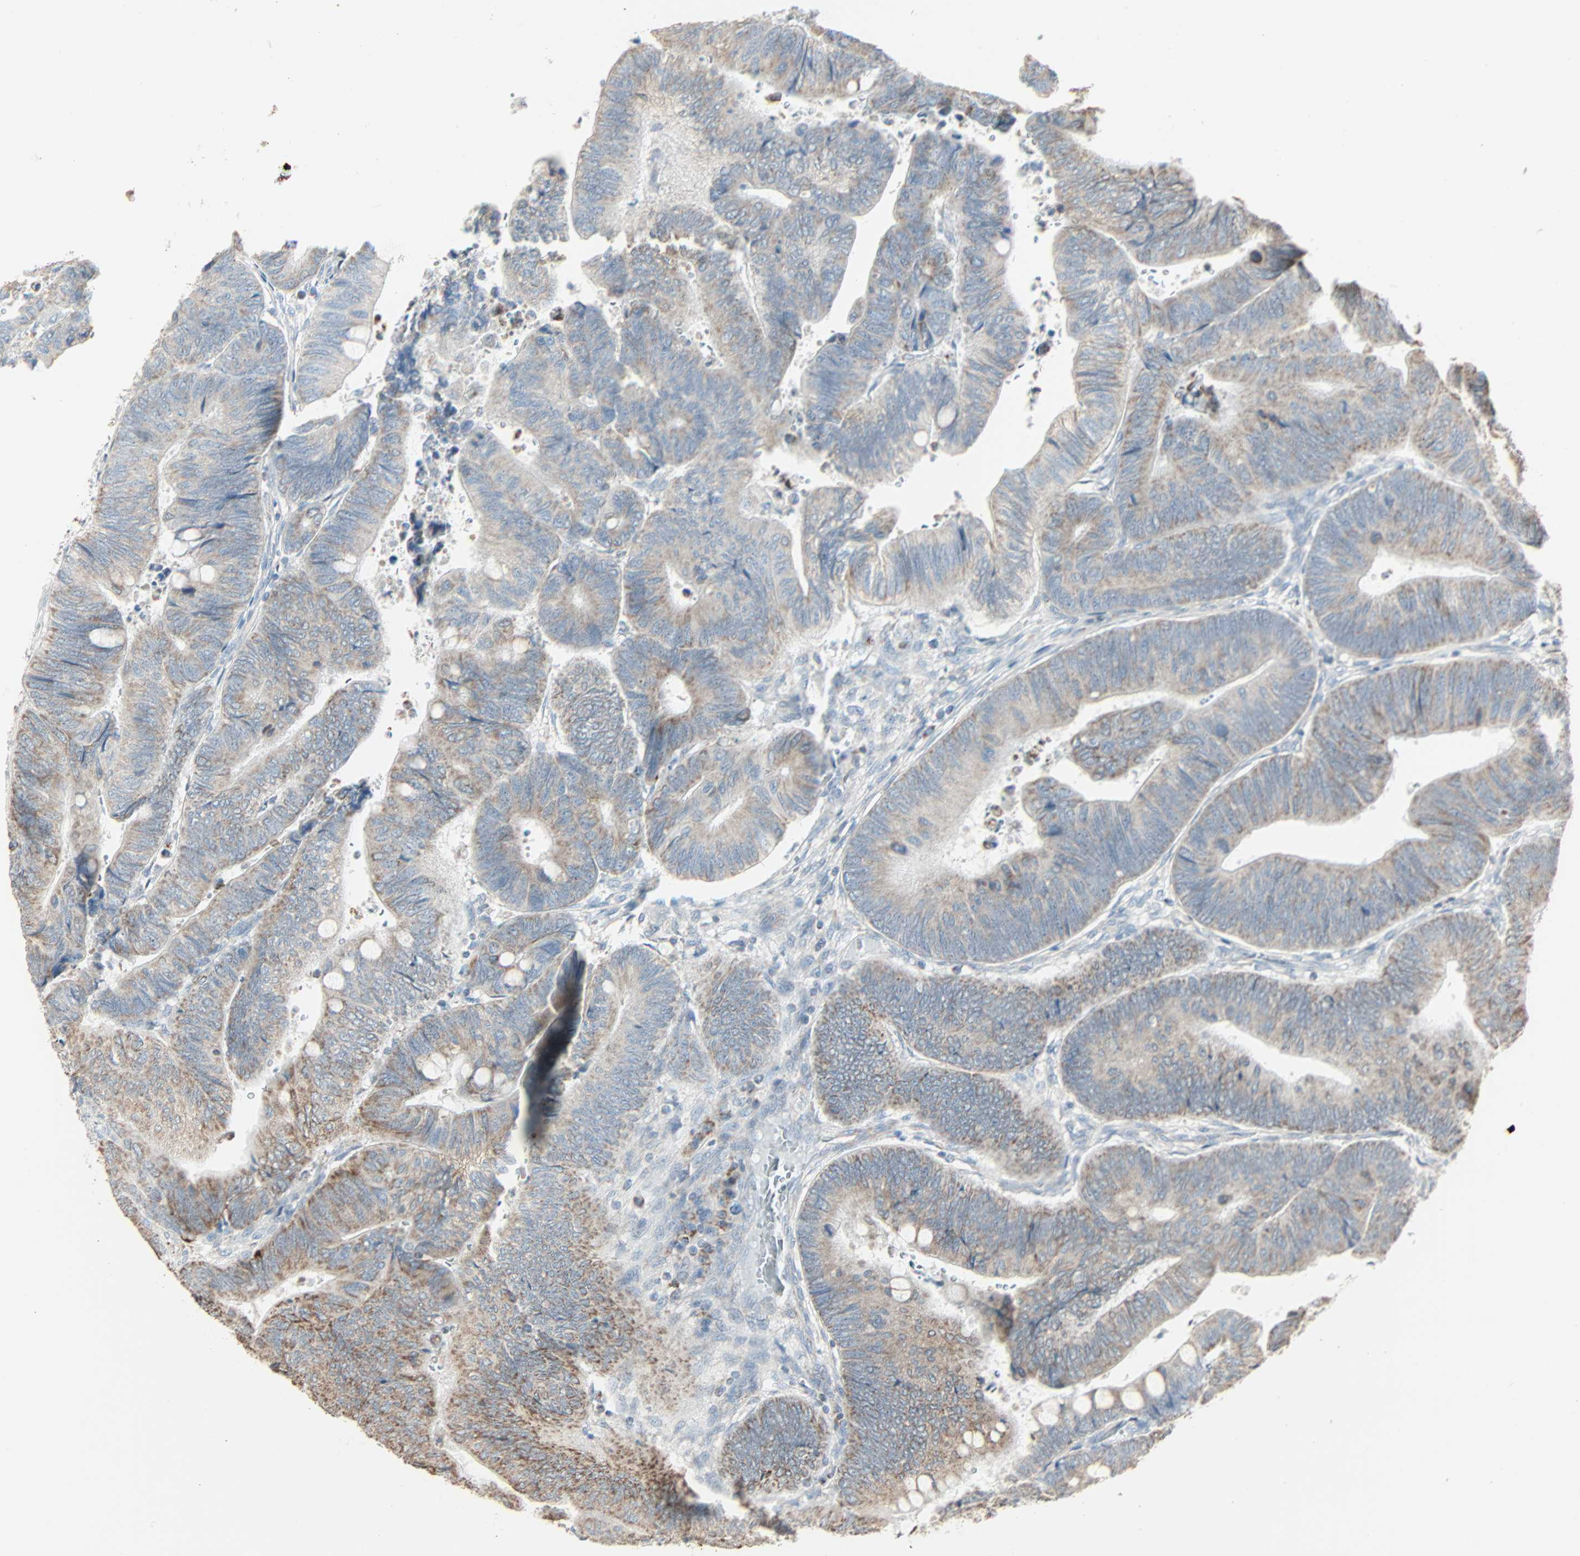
{"staining": {"intensity": "strong", "quantity": ">75%", "location": "cytoplasmic/membranous"}, "tissue": "colorectal cancer", "cell_type": "Tumor cells", "image_type": "cancer", "snomed": [{"axis": "morphology", "description": "Normal tissue, NOS"}, {"axis": "morphology", "description": "Adenocarcinoma, NOS"}, {"axis": "topography", "description": "Rectum"}, {"axis": "topography", "description": "Peripheral nerve tissue"}], "caption": "Tumor cells exhibit high levels of strong cytoplasmic/membranous expression in about >75% of cells in adenocarcinoma (colorectal). Nuclei are stained in blue.", "gene": "IDH2", "patient": {"sex": "male", "age": 92}}